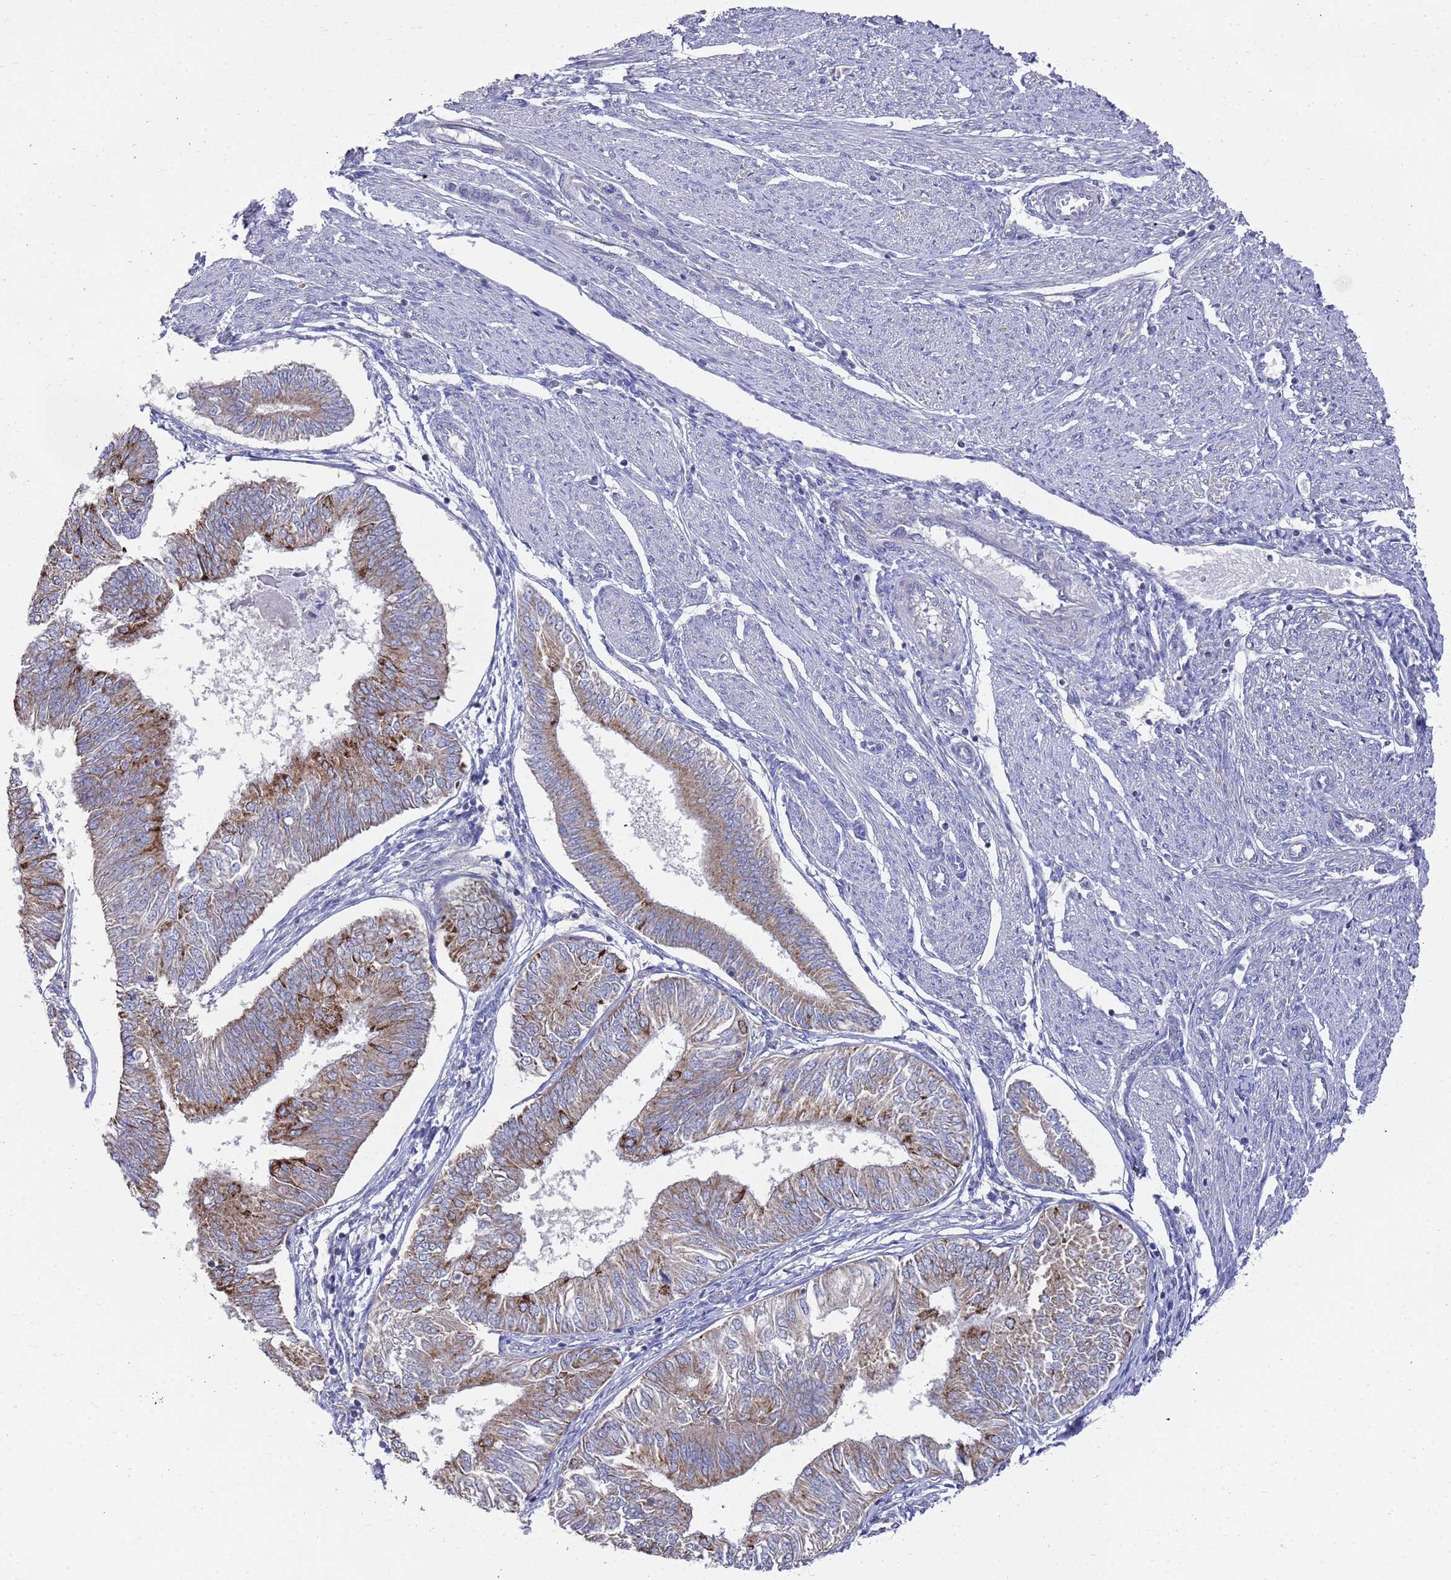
{"staining": {"intensity": "strong", "quantity": "25%-75%", "location": "cytoplasmic/membranous"}, "tissue": "endometrial cancer", "cell_type": "Tumor cells", "image_type": "cancer", "snomed": [{"axis": "morphology", "description": "Adenocarcinoma, NOS"}, {"axis": "topography", "description": "Endometrium"}], "caption": "High-magnification brightfield microscopy of adenocarcinoma (endometrial) stained with DAB (3,3'-diaminobenzidine) (brown) and counterstained with hematoxylin (blue). tumor cells exhibit strong cytoplasmic/membranous expression is identified in approximately25%-75% of cells.", "gene": "NPEPPS", "patient": {"sex": "female", "age": 58}}